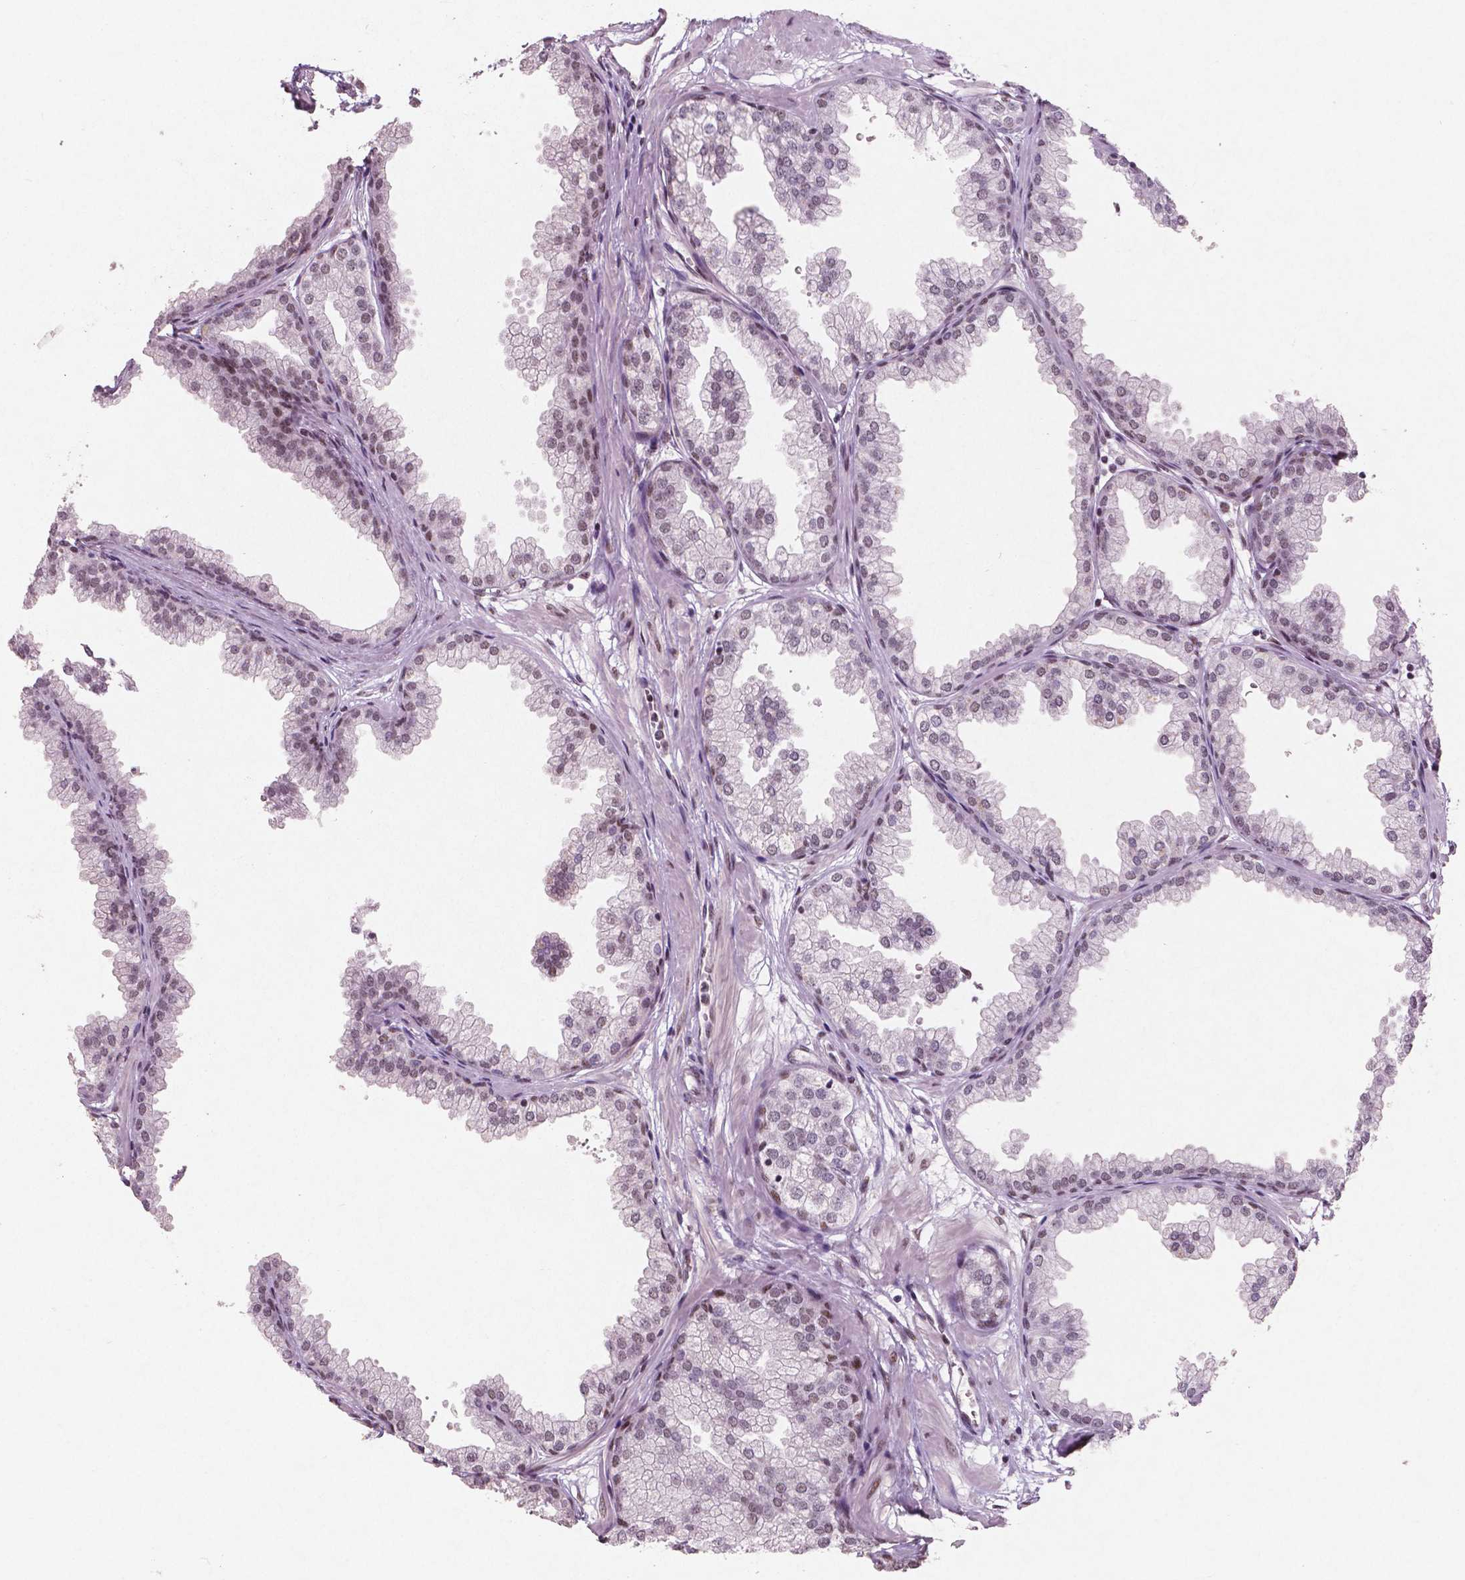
{"staining": {"intensity": "moderate", "quantity": "25%-75%", "location": "nuclear"}, "tissue": "prostate", "cell_type": "Glandular cells", "image_type": "normal", "snomed": [{"axis": "morphology", "description": "Normal tissue, NOS"}, {"axis": "topography", "description": "Prostate"}], "caption": "Prostate stained with DAB (3,3'-diaminobenzidine) immunohistochemistry exhibits medium levels of moderate nuclear staining in approximately 25%-75% of glandular cells. Using DAB (3,3'-diaminobenzidine) (brown) and hematoxylin (blue) stains, captured at high magnification using brightfield microscopy.", "gene": "BRD4", "patient": {"sex": "male", "age": 37}}